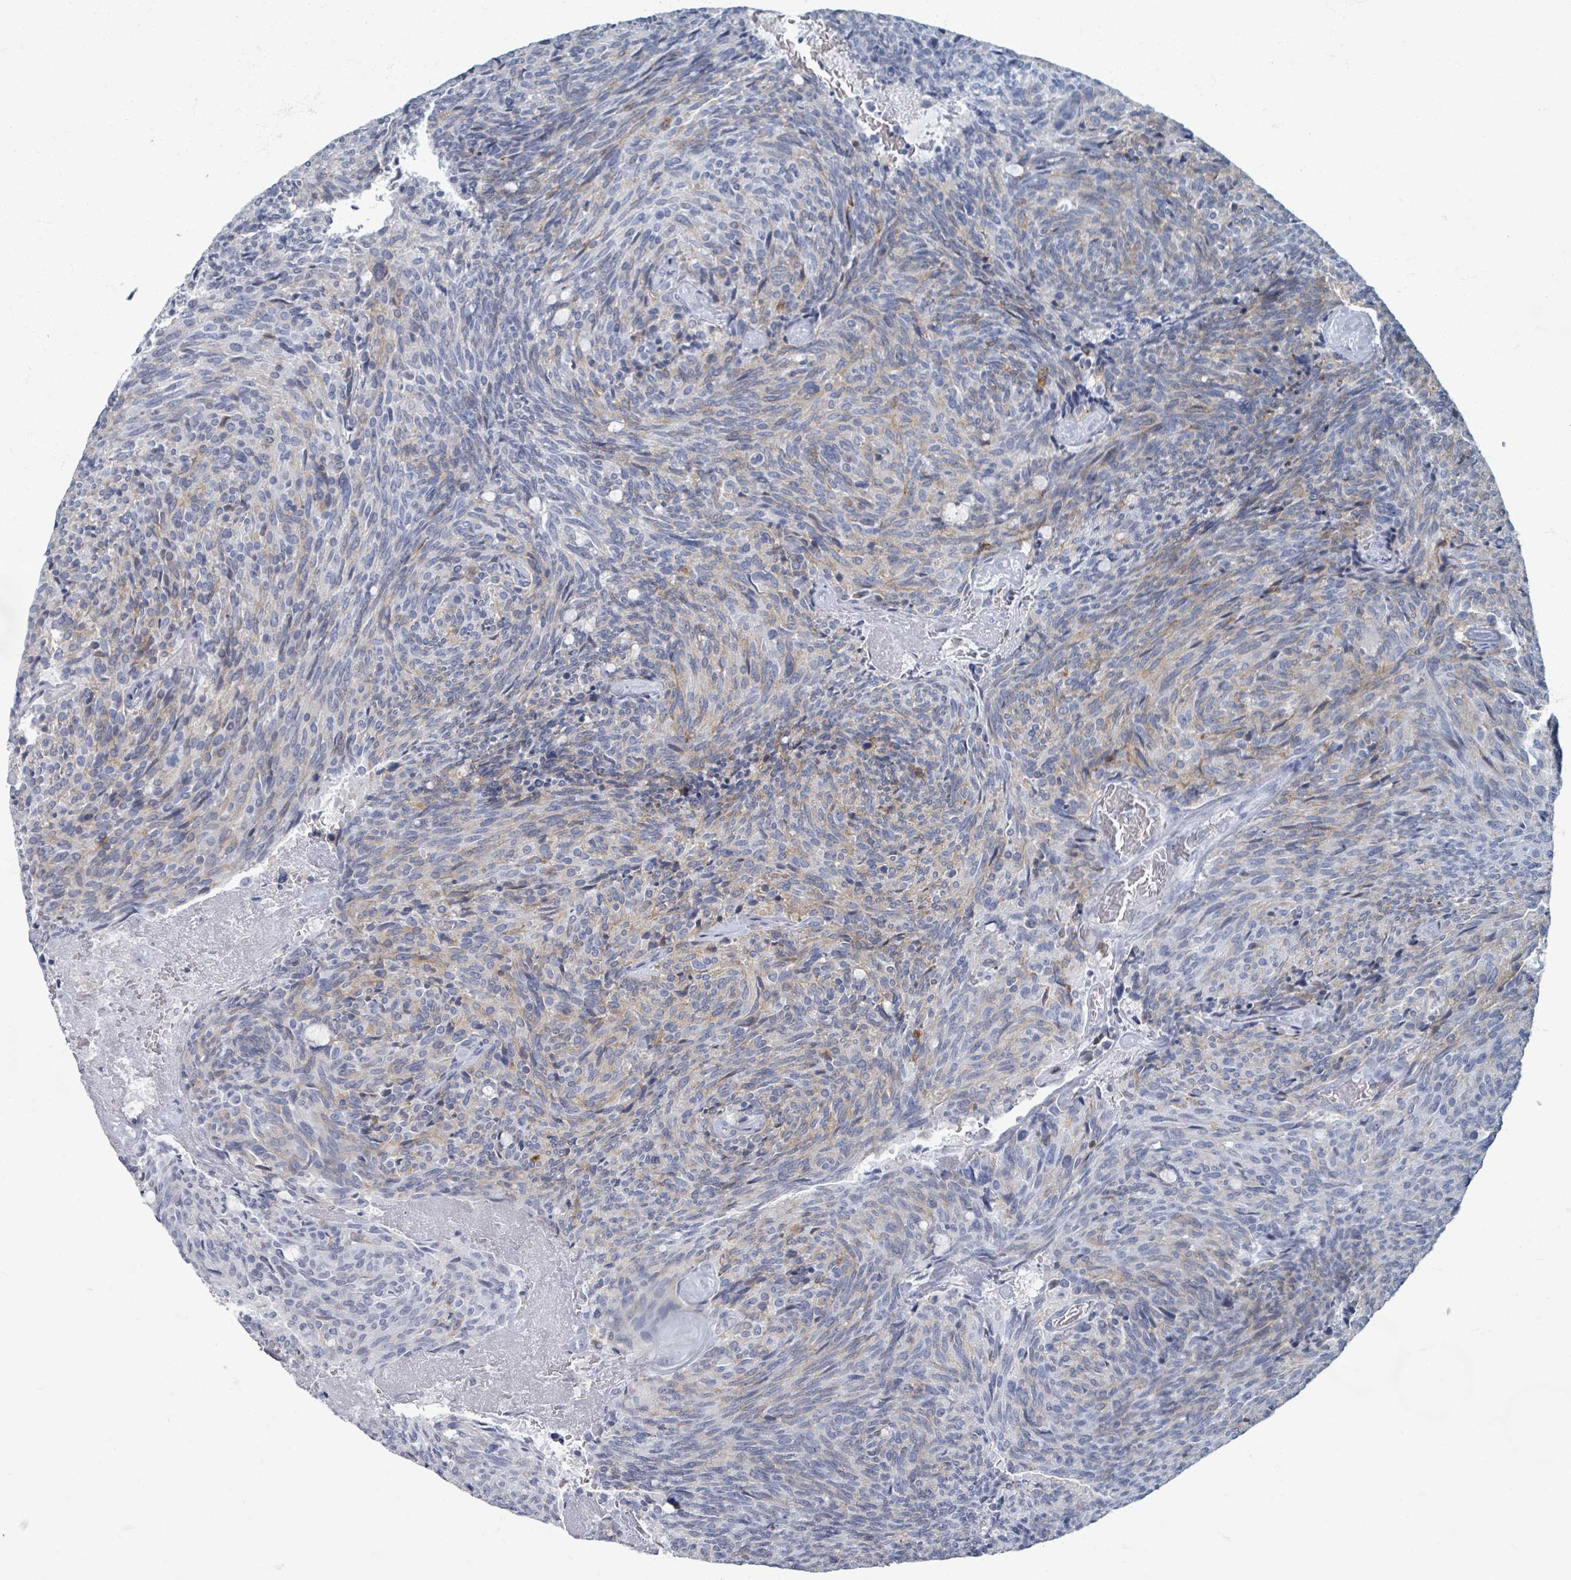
{"staining": {"intensity": "weak", "quantity": "<25%", "location": "cytoplasmic/membranous"}, "tissue": "carcinoid", "cell_type": "Tumor cells", "image_type": "cancer", "snomed": [{"axis": "morphology", "description": "Carcinoid, malignant, NOS"}, {"axis": "topography", "description": "Pancreas"}], "caption": "Immunohistochemical staining of carcinoid shows no significant staining in tumor cells.", "gene": "TAS2R1", "patient": {"sex": "female", "age": 54}}